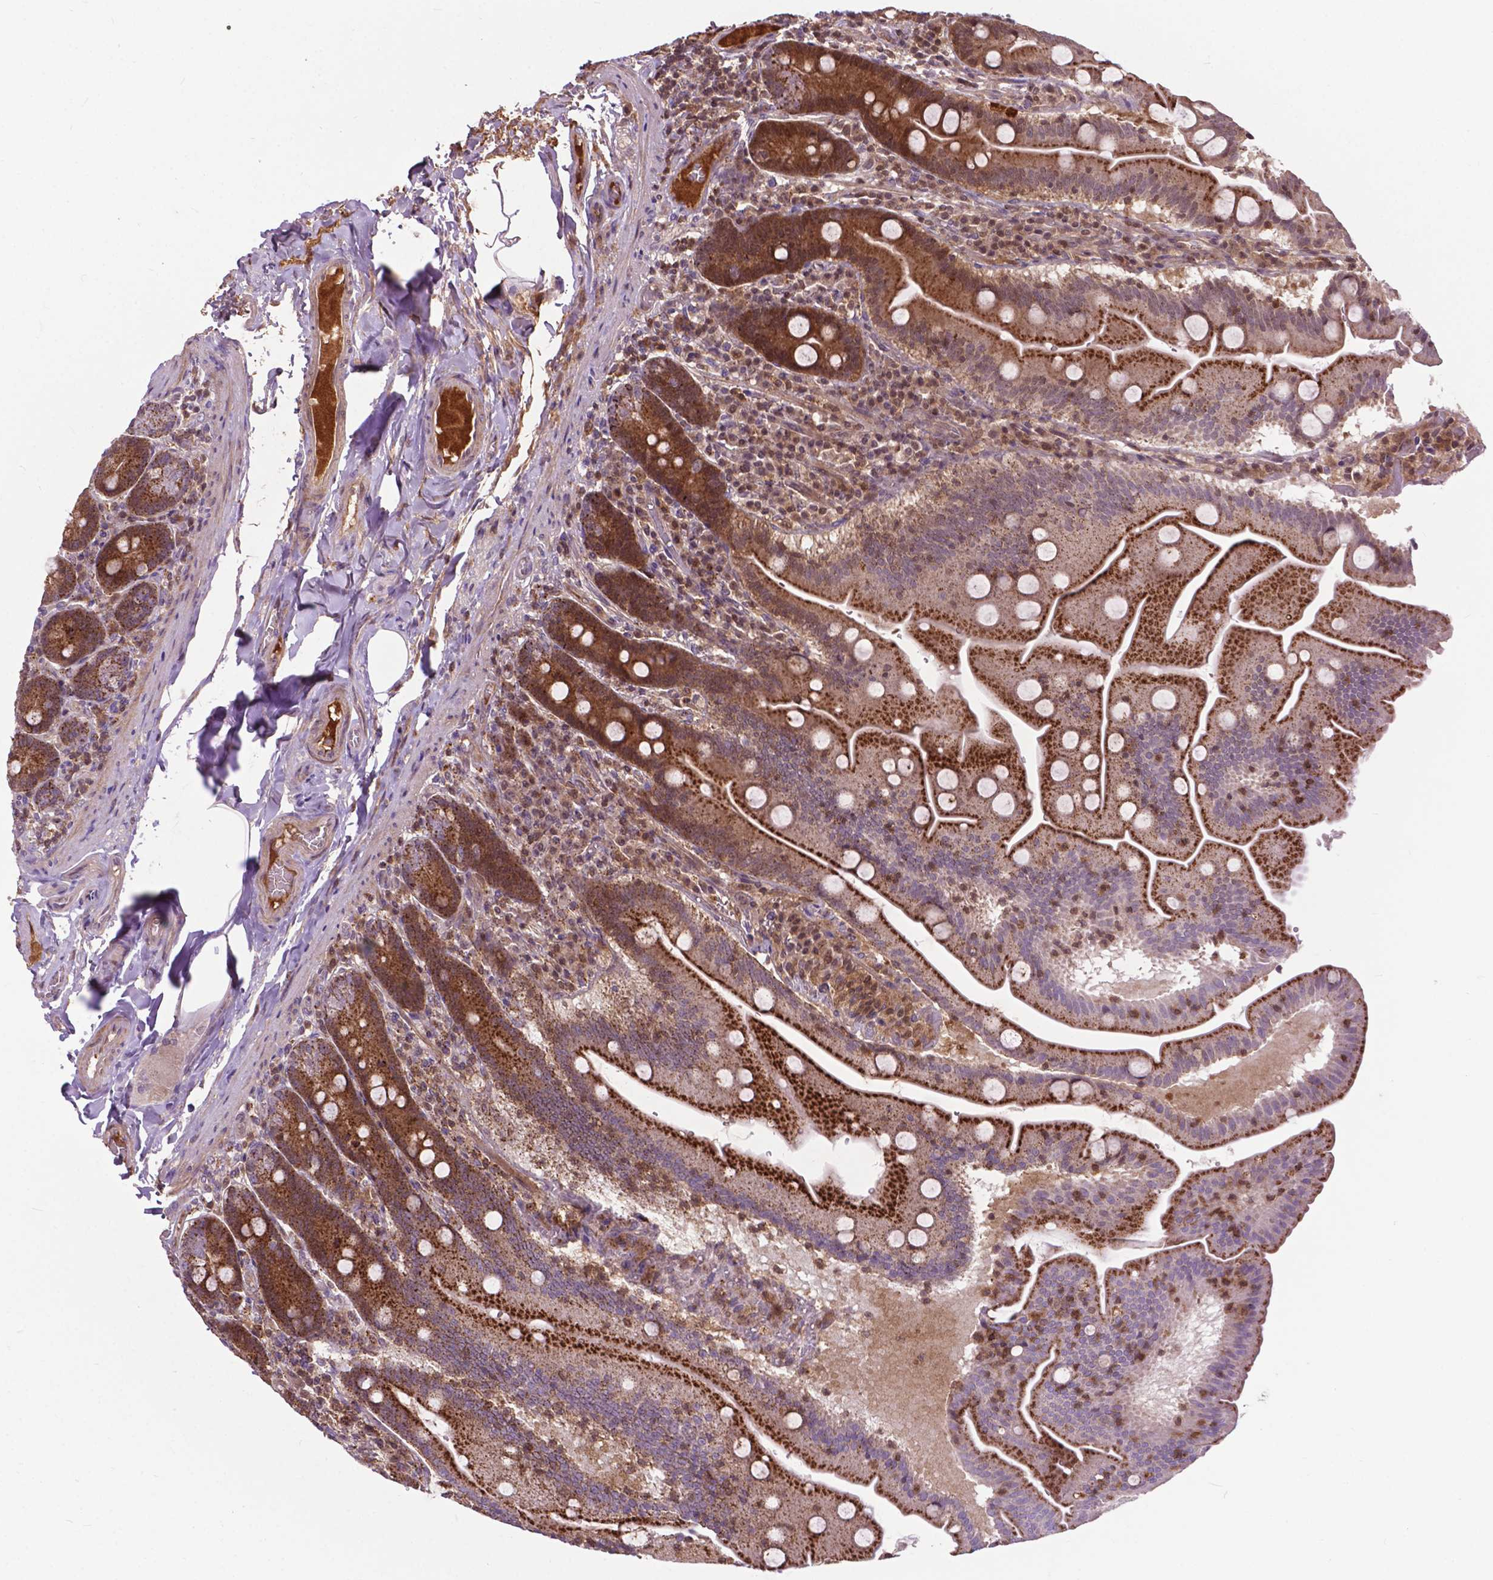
{"staining": {"intensity": "strong", "quantity": ">75%", "location": "cytoplasmic/membranous"}, "tissue": "small intestine", "cell_type": "Glandular cells", "image_type": "normal", "snomed": [{"axis": "morphology", "description": "Normal tissue, NOS"}, {"axis": "topography", "description": "Small intestine"}], "caption": "Normal small intestine reveals strong cytoplasmic/membranous positivity in about >75% of glandular cells.", "gene": "CHMP4A", "patient": {"sex": "male", "age": 37}}